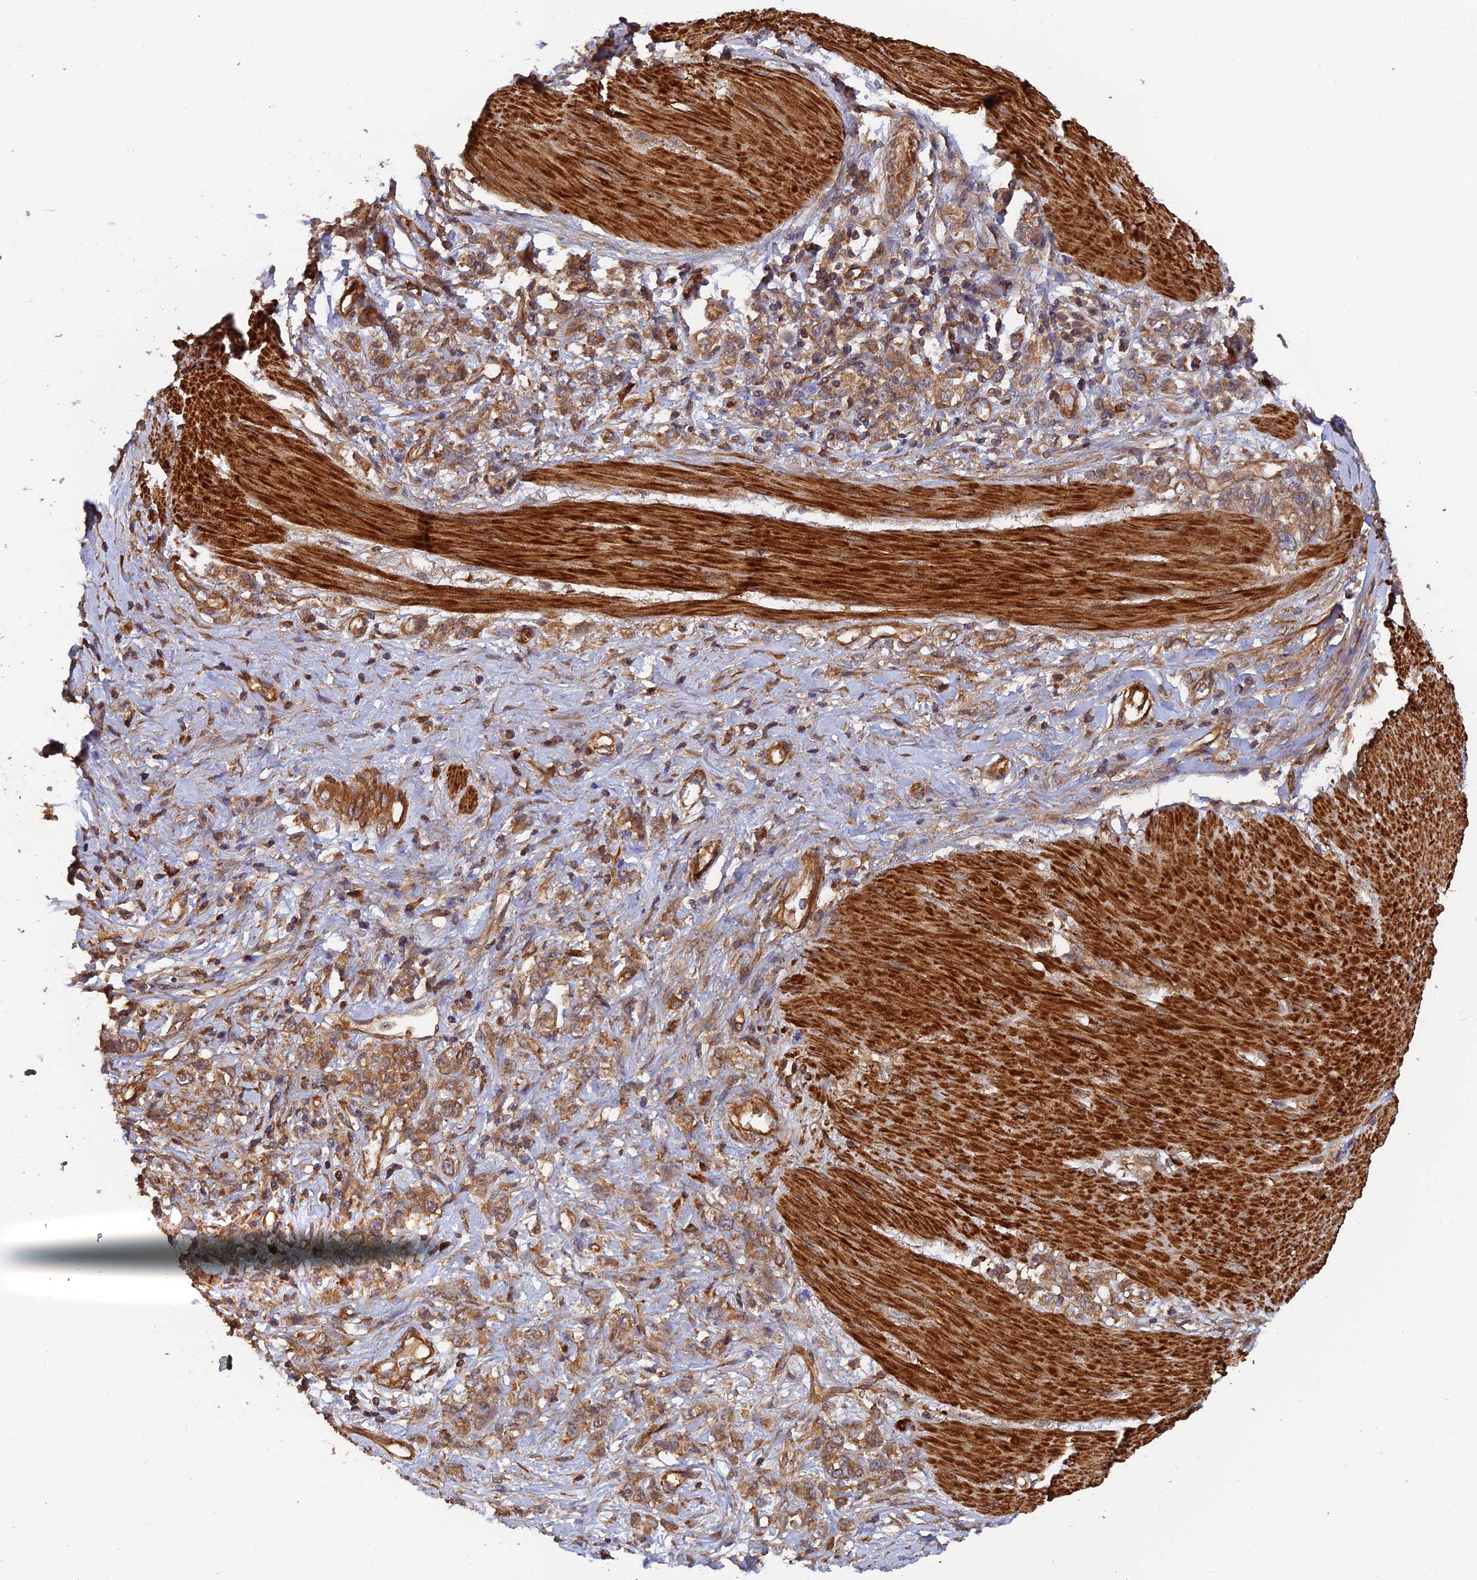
{"staining": {"intensity": "moderate", "quantity": ">75%", "location": "cytoplasmic/membranous"}, "tissue": "stomach cancer", "cell_type": "Tumor cells", "image_type": "cancer", "snomed": [{"axis": "morphology", "description": "Adenocarcinoma, NOS"}, {"axis": "topography", "description": "Stomach"}], "caption": "A brown stain shows moderate cytoplasmic/membranous positivity of a protein in stomach cancer tumor cells.", "gene": "RELCH", "patient": {"sex": "female", "age": 76}}